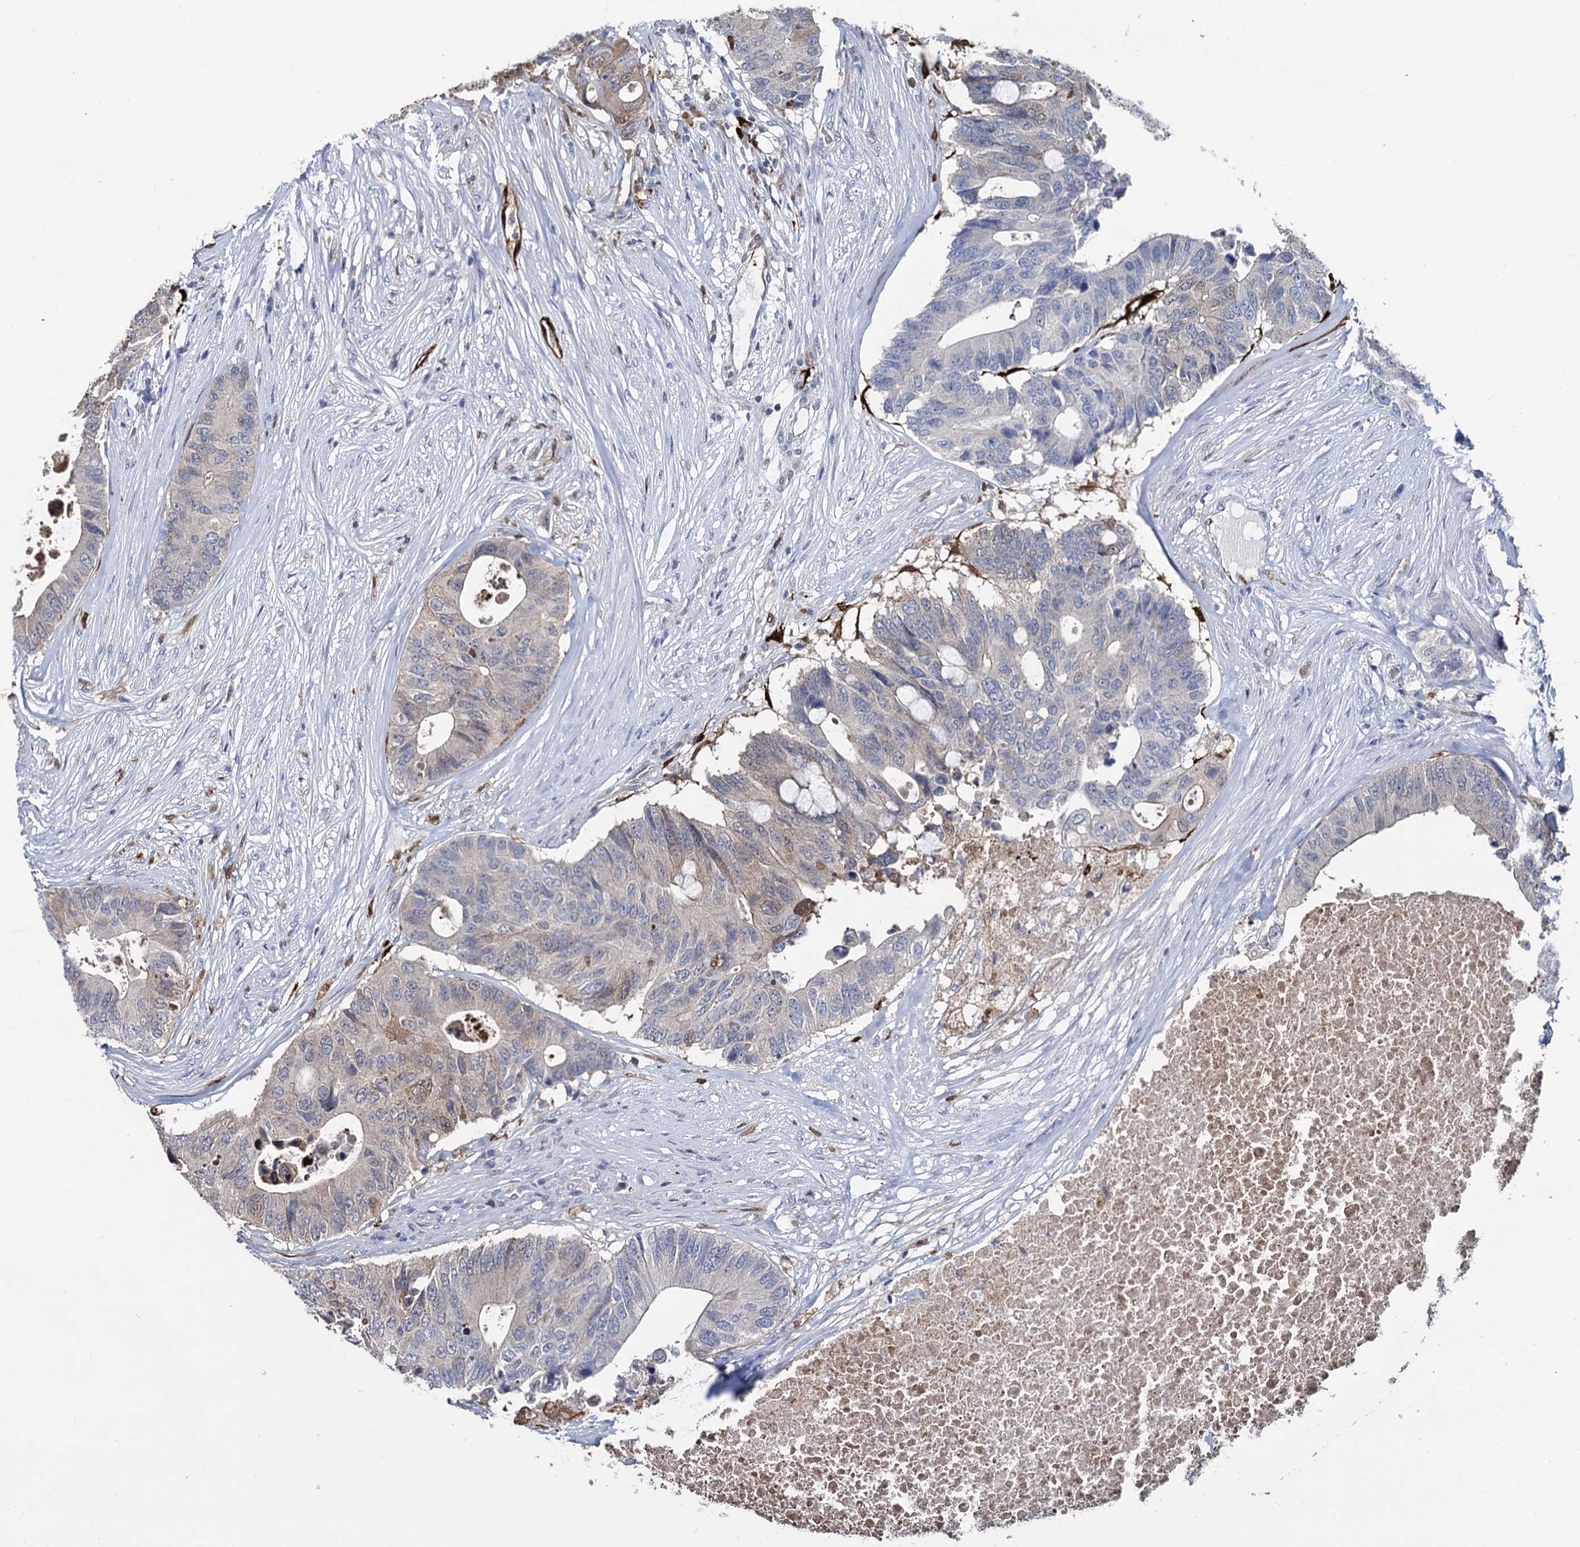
{"staining": {"intensity": "negative", "quantity": "none", "location": "none"}, "tissue": "colorectal cancer", "cell_type": "Tumor cells", "image_type": "cancer", "snomed": [{"axis": "morphology", "description": "Adenocarcinoma, NOS"}, {"axis": "topography", "description": "Colon"}], "caption": "Immunohistochemistry (IHC) histopathology image of adenocarcinoma (colorectal) stained for a protein (brown), which exhibits no positivity in tumor cells.", "gene": "FABP5", "patient": {"sex": "male", "age": 71}}